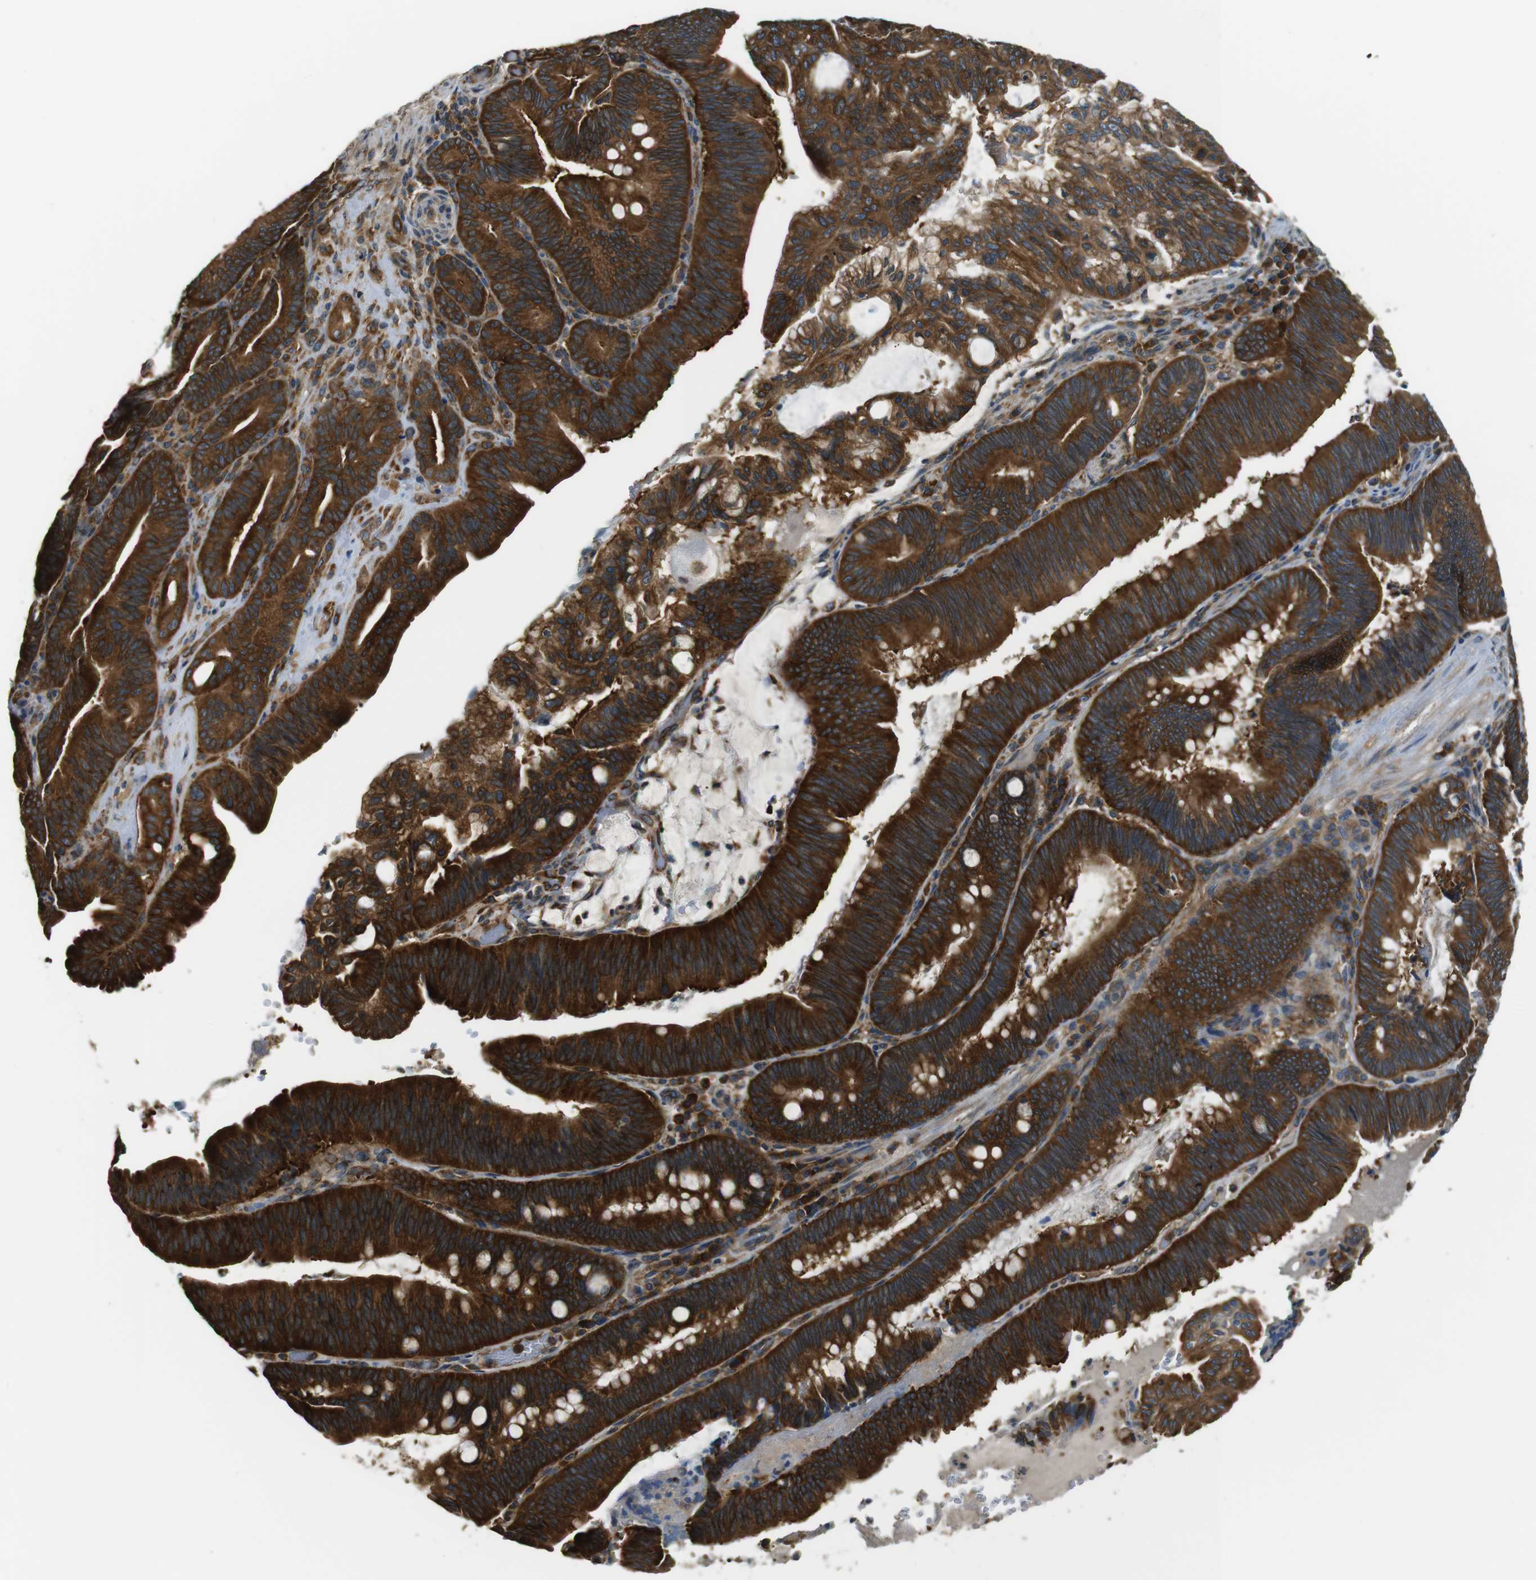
{"staining": {"intensity": "strong", "quantity": ">75%", "location": "cytoplasmic/membranous"}, "tissue": "pancreatic cancer", "cell_type": "Tumor cells", "image_type": "cancer", "snomed": [{"axis": "morphology", "description": "Adenocarcinoma, NOS"}, {"axis": "topography", "description": "Pancreas"}], "caption": "IHC staining of pancreatic cancer (adenocarcinoma), which displays high levels of strong cytoplasmic/membranous positivity in about >75% of tumor cells indicating strong cytoplasmic/membranous protein staining. The staining was performed using DAB (3,3'-diaminobenzidine) (brown) for protein detection and nuclei were counterstained in hematoxylin (blue).", "gene": "TSC1", "patient": {"sex": "male", "age": 82}}